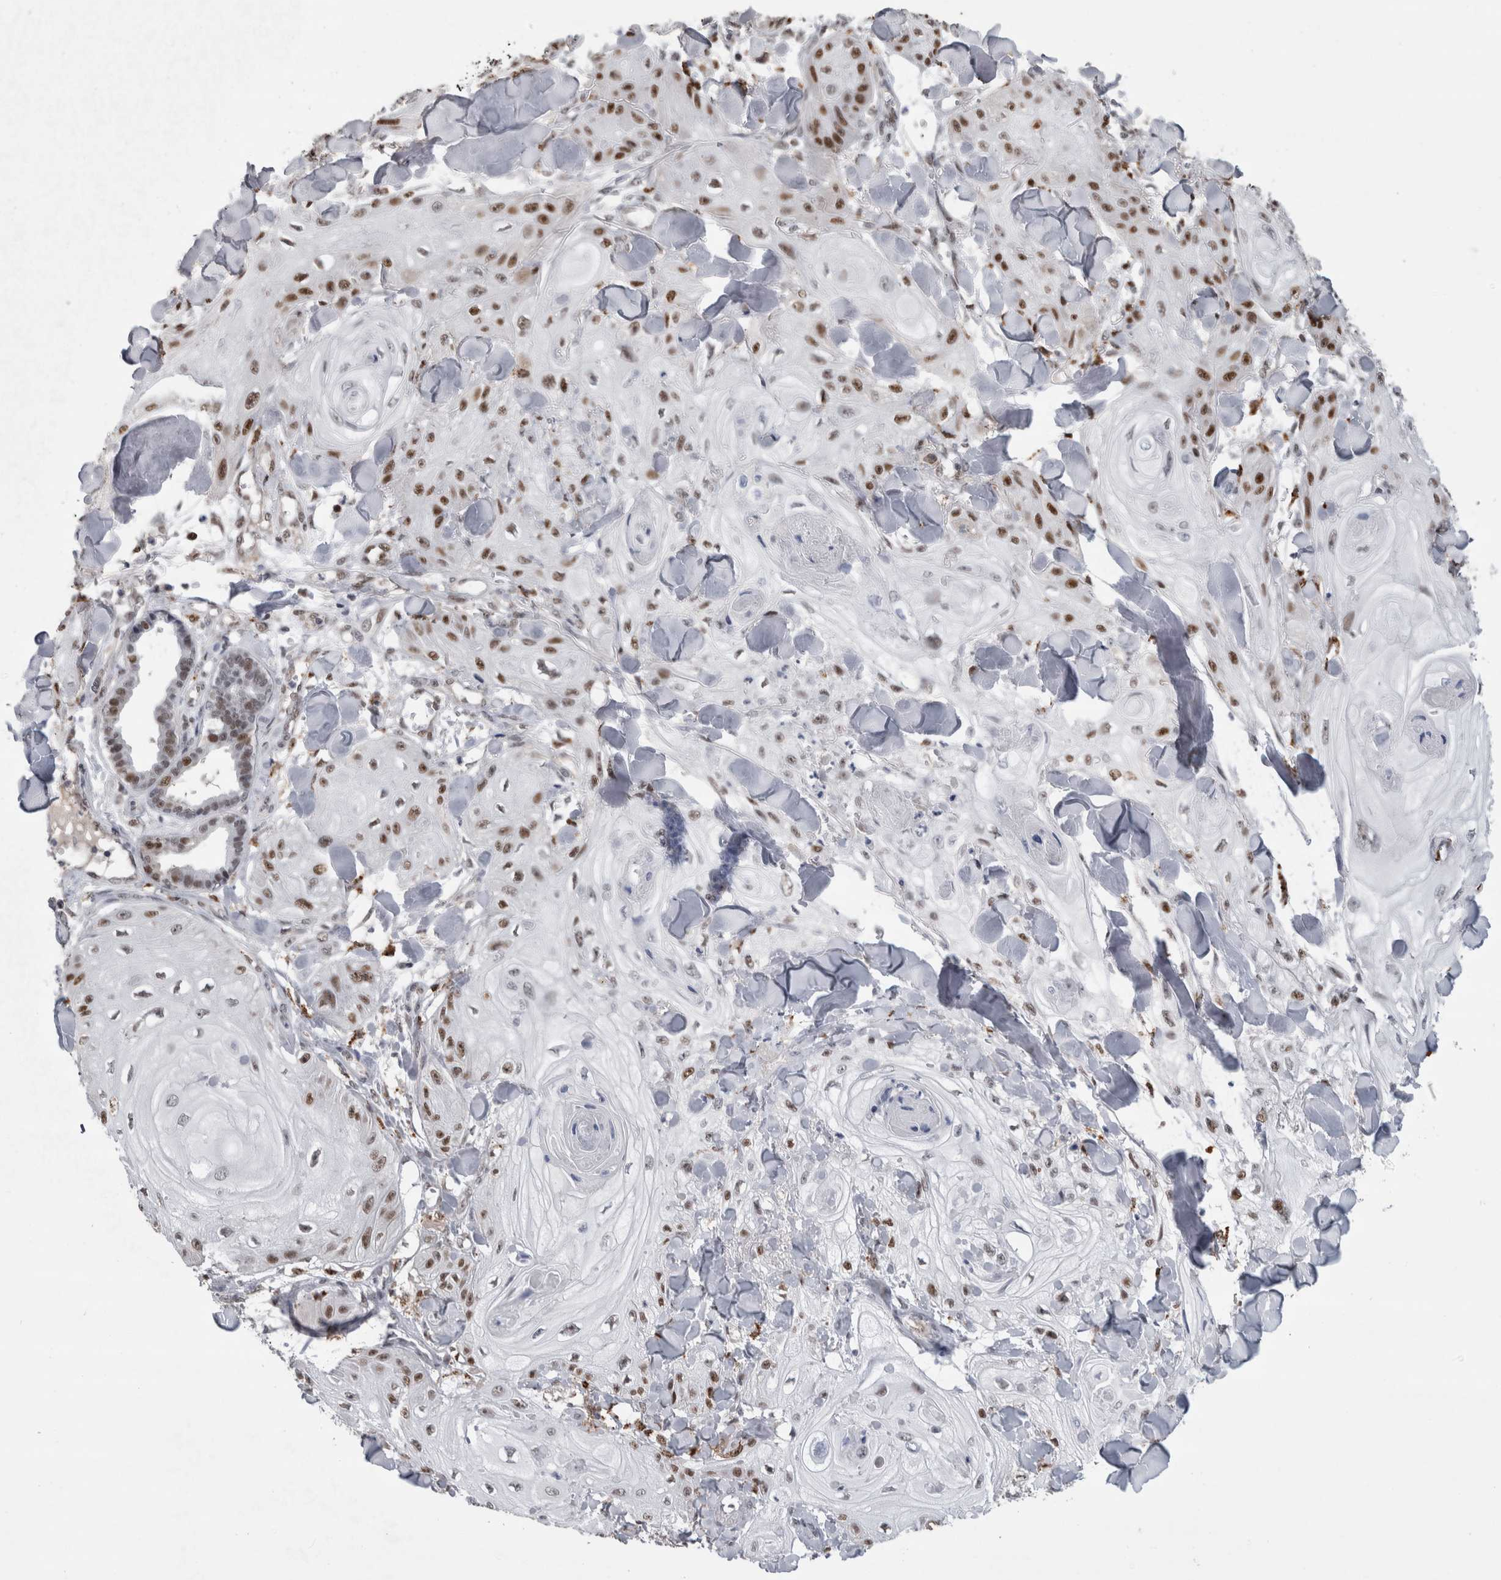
{"staining": {"intensity": "moderate", "quantity": ">75%", "location": "nuclear"}, "tissue": "skin cancer", "cell_type": "Tumor cells", "image_type": "cancer", "snomed": [{"axis": "morphology", "description": "Squamous cell carcinoma, NOS"}, {"axis": "topography", "description": "Skin"}], "caption": "Moderate nuclear expression for a protein is identified in approximately >75% of tumor cells of skin cancer (squamous cell carcinoma) using immunohistochemistry.", "gene": "POLD2", "patient": {"sex": "male", "age": 74}}